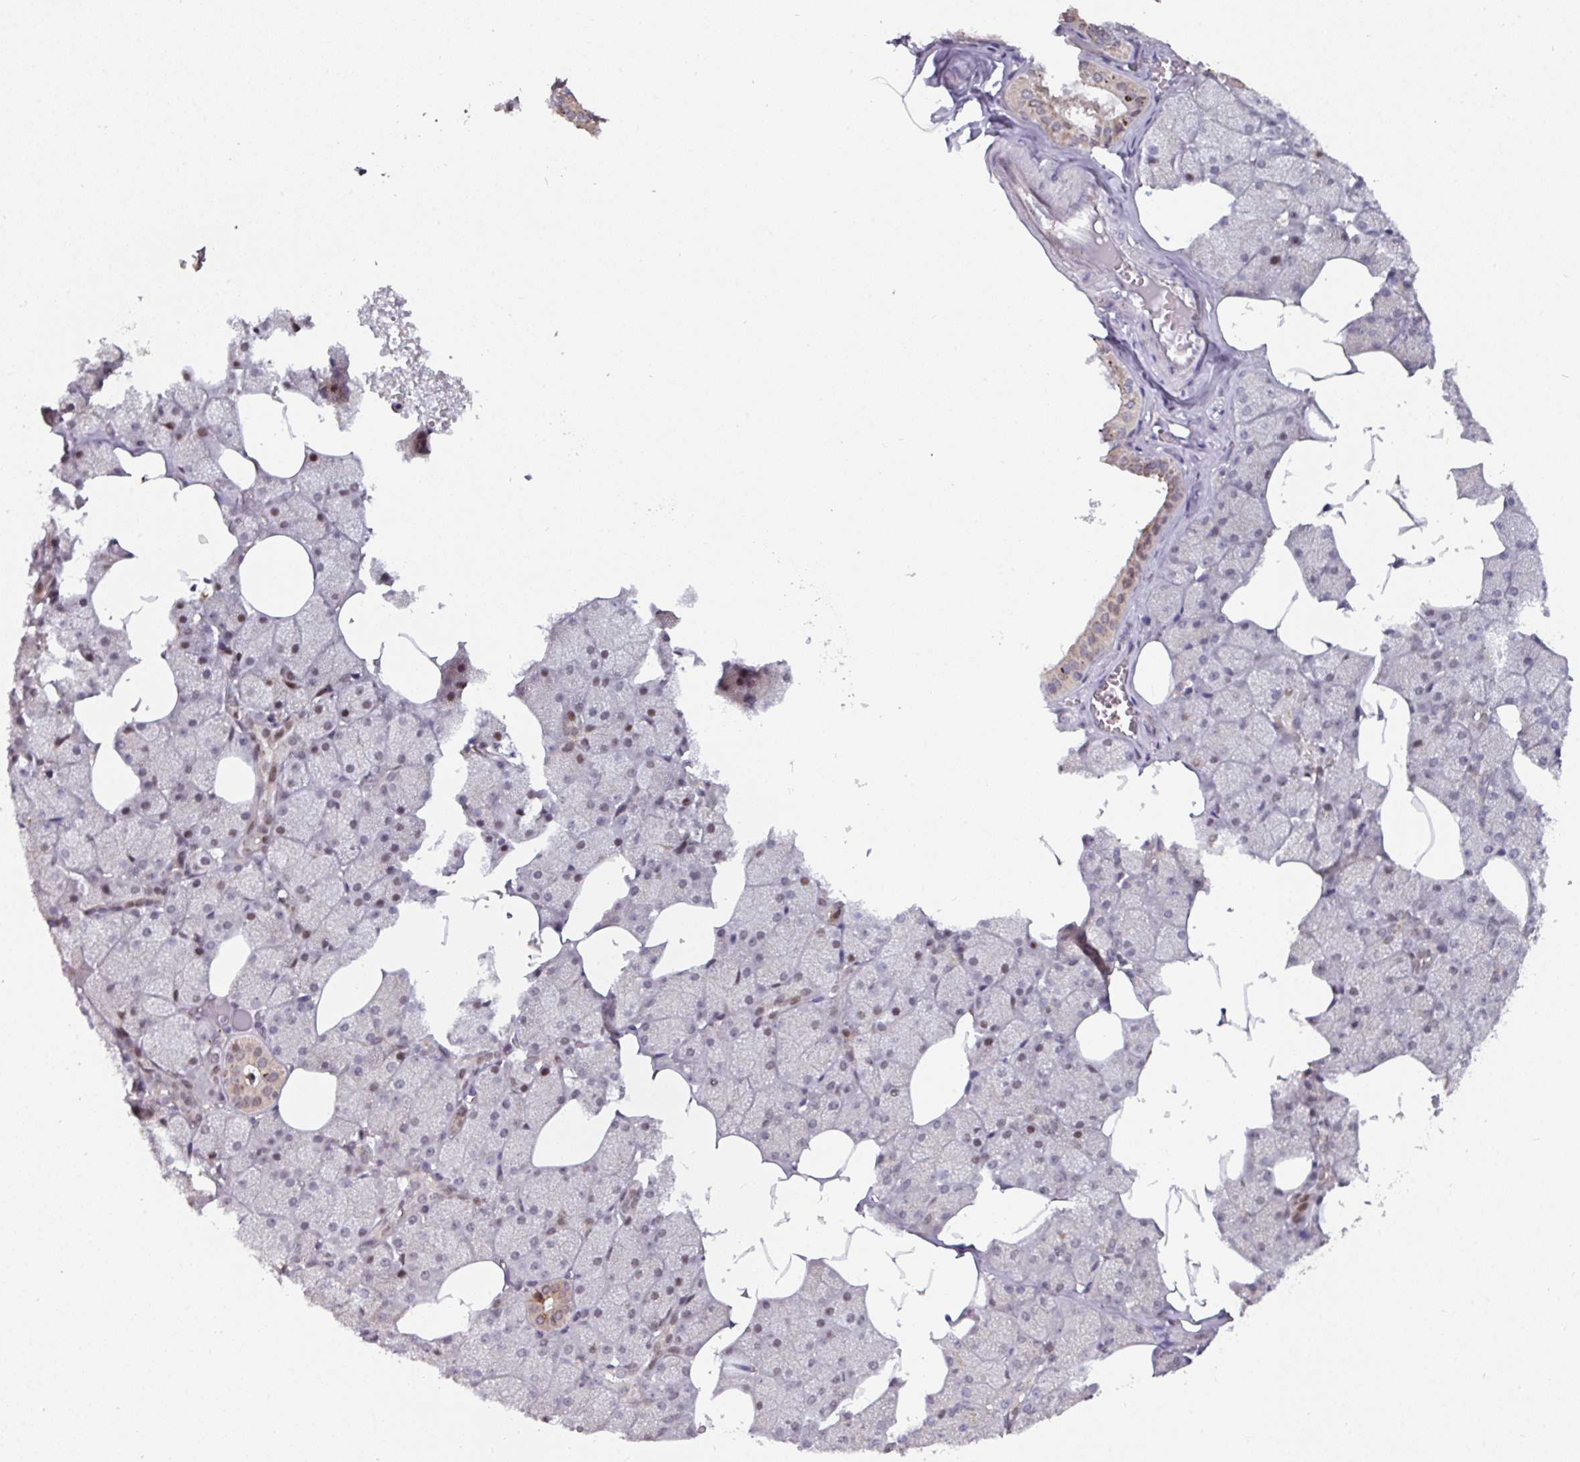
{"staining": {"intensity": "moderate", "quantity": "<25%", "location": "cytoplasmic/membranous"}, "tissue": "salivary gland", "cell_type": "Glandular cells", "image_type": "normal", "snomed": [{"axis": "morphology", "description": "Normal tissue, NOS"}, {"axis": "topography", "description": "Salivary gland"}, {"axis": "topography", "description": "Peripheral nerve tissue"}], "caption": "An image of salivary gland stained for a protein shows moderate cytoplasmic/membranous brown staining in glandular cells.", "gene": "SWSAP1", "patient": {"sex": "male", "age": 38}}